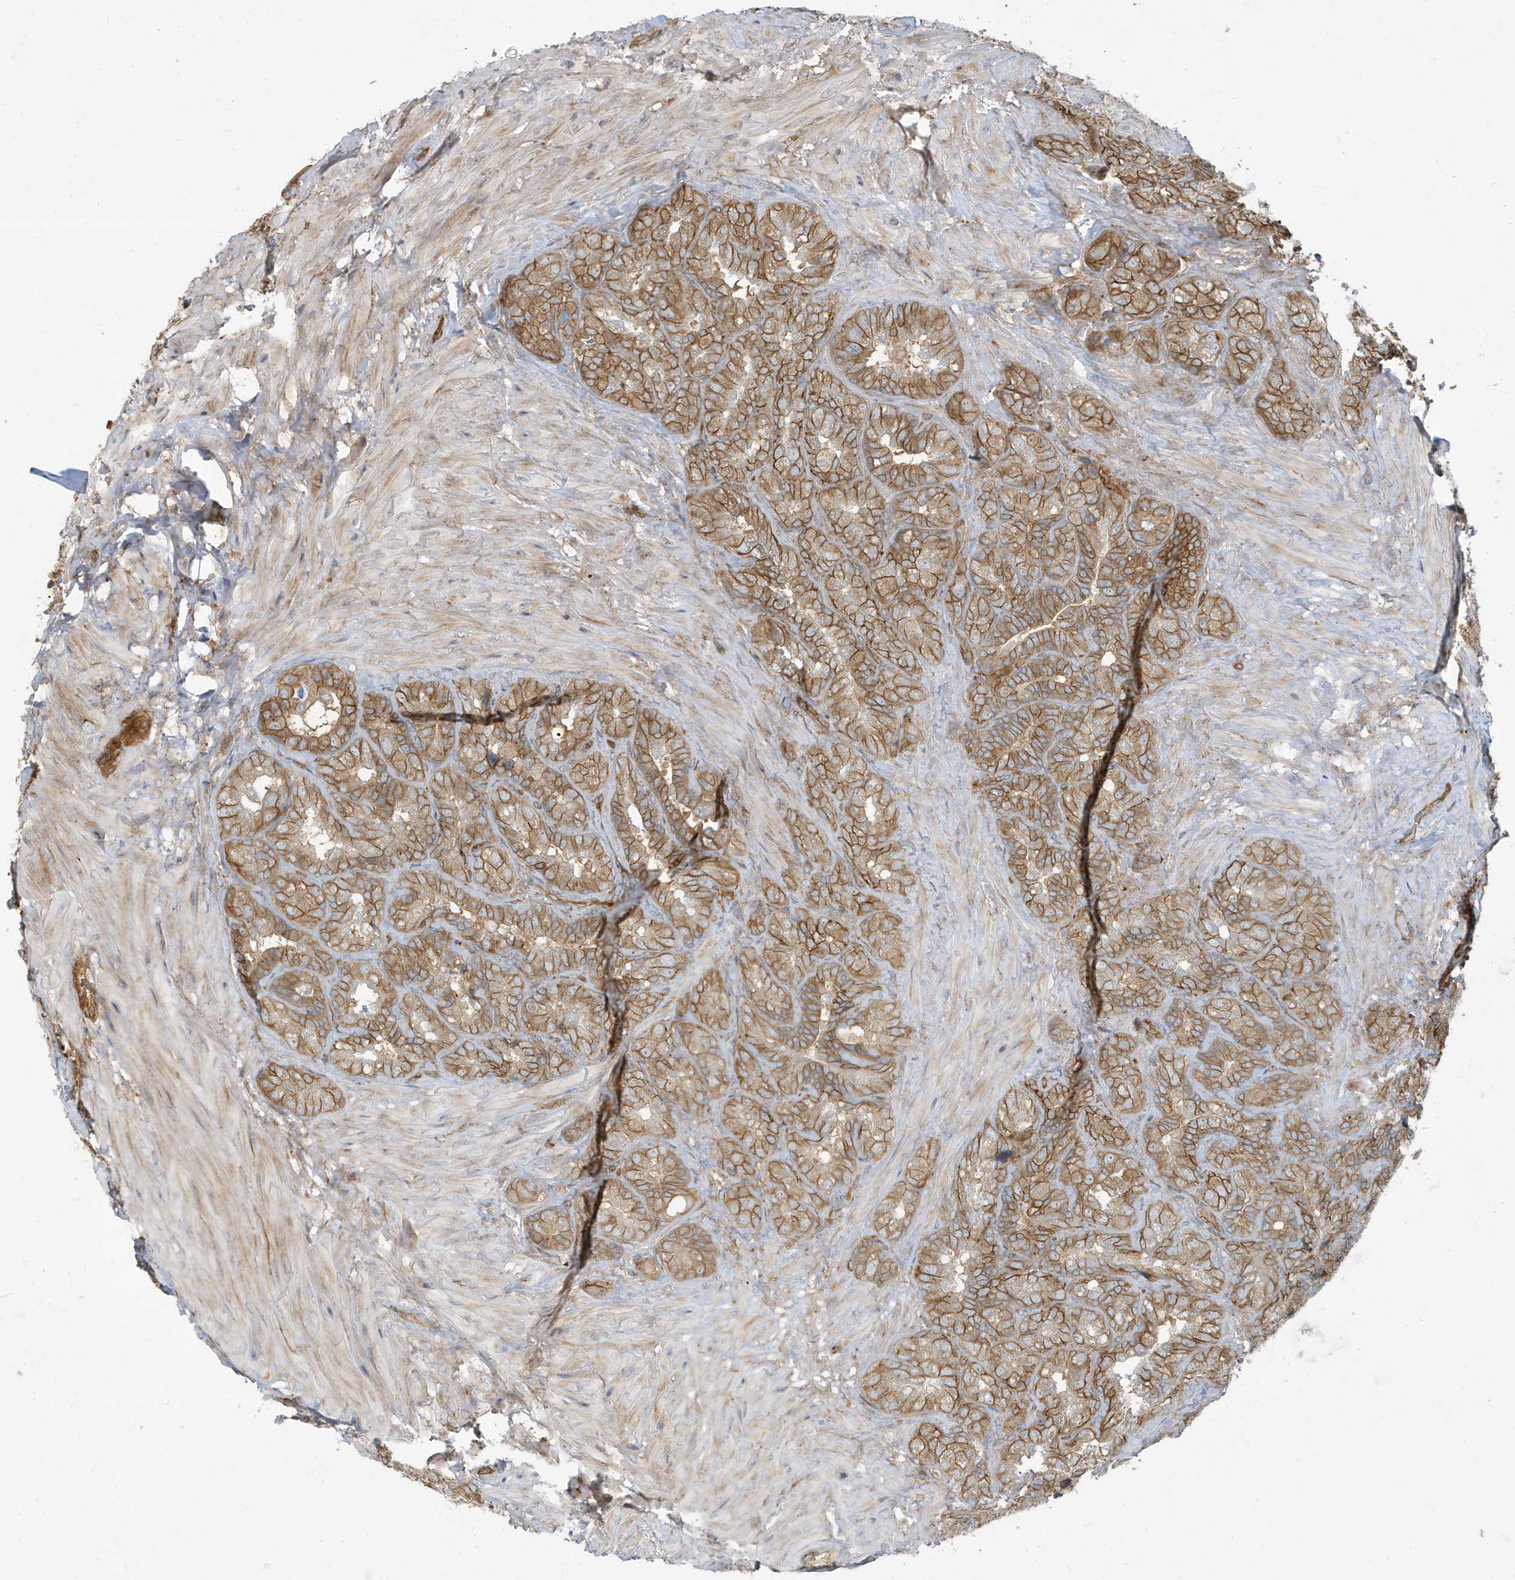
{"staining": {"intensity": "strong", "quantity": ">75%", "location": "cytoplasmic/membranous"}, "tissue": "seminal vesicle", "cell_type": "Glandular cells", "image_type": "normal", "snomed": [{"axis": "morphology", "description": "Normal tissue, NOS"}, {"axis": "topography", "description": "Seminal veicle"}, {"axis": "topography", "description": "Peripheral nerve tissue"}], "caption": "Protein analysis of benign seminal vesicle displays strong cytoplasmic/membranous staining in approximately >75% of glandular cells.", "gene": "ATP23", "patient": {"sex": "male", "age": 63}}